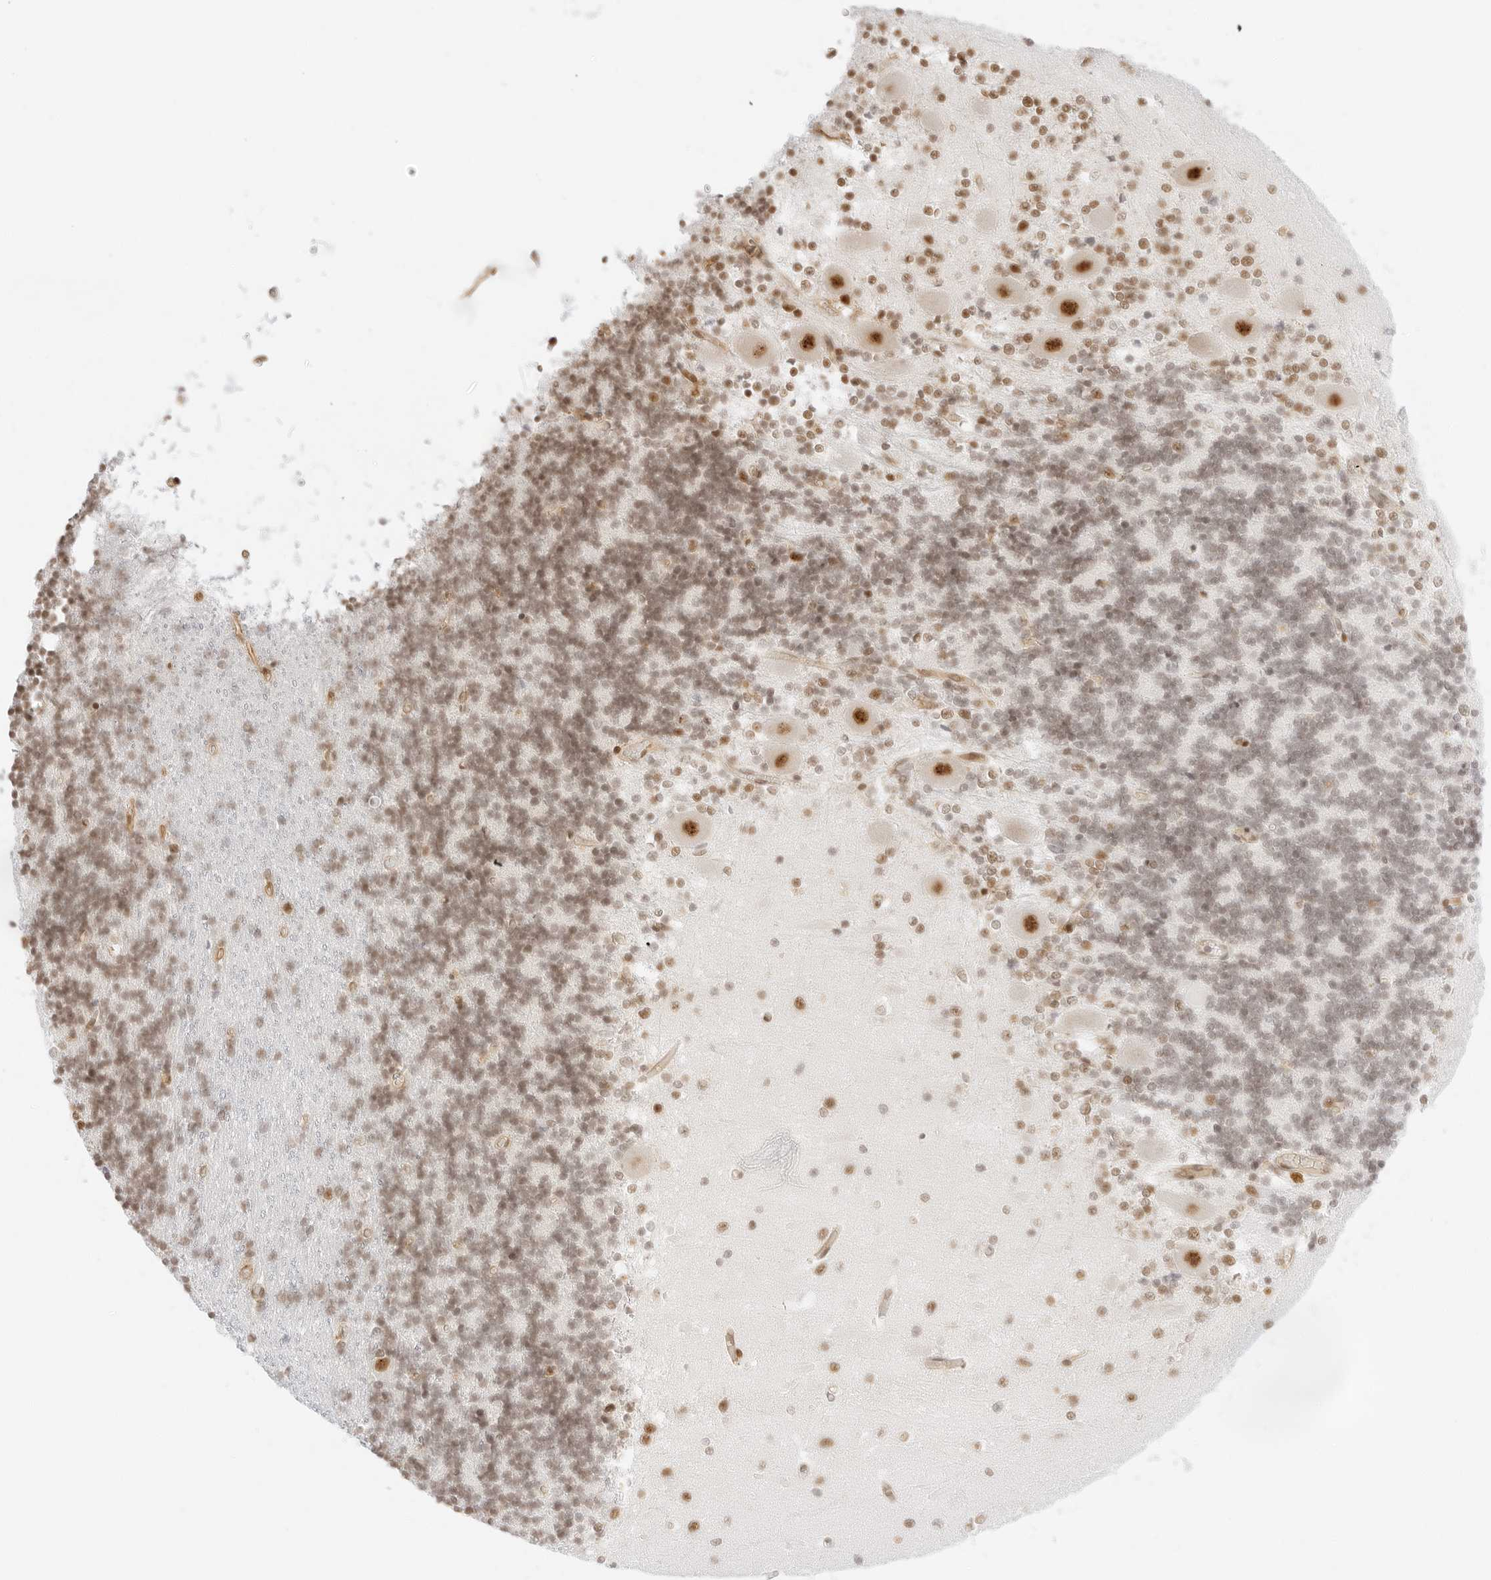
{"staining": {"intensity": "weak", "quantity": "25%-75%", "location": "nuclear"}, "tissue": "cerebellum", "cell_type": "Cells in granular layer", "image_type": "normal", "snomed": [{"axis": "morphology", "description": "Normal tissue, NOS"}, {"axis": "topography", "description": "Cerebellum"}], "caption": "IHC of normal cerebellum demonstrates low levels of weak nuclear expression in approximately 25%-75% of cells in granular layer. (IHC, brightfield microscopy, high magnification).", "gene": "ITGA6", "patient": {"sex": "male", "age": 37}}